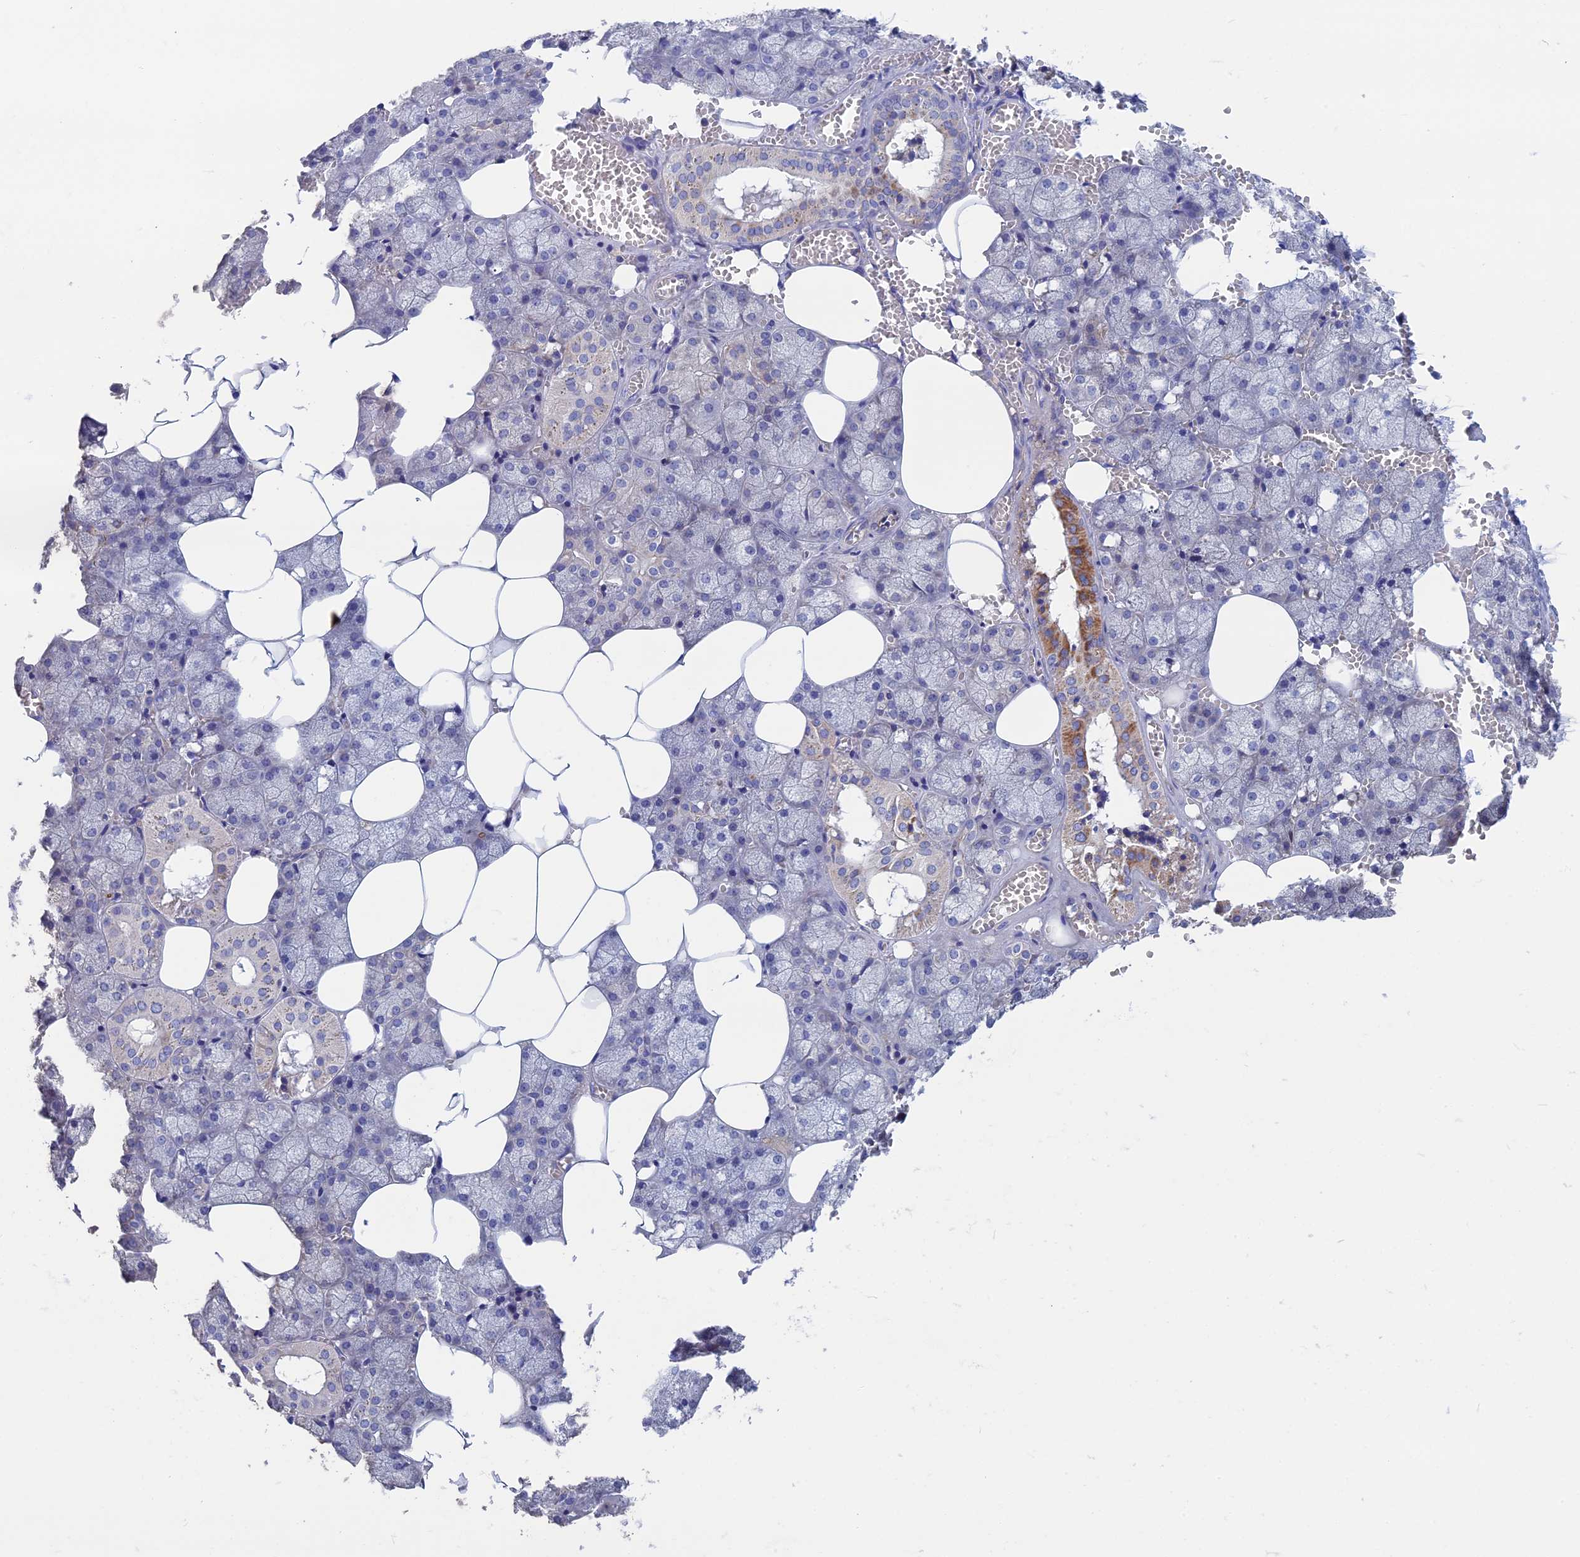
{"staining": {"intensity": "moderate", "quantity": "<25%", "location": "cytoplasmic/membranous"}, "tissue": "salivary gland", "cell_type": "Glandular cells", "image_type": "normal", "snomed": [{"axis": "morphology", "description": "Normal tissue, NOS"}, {"axis": "topography", "description": "Salivary gland"}], "caption": "Protein analysis of unremarkable salivary gland demonstrates moderate cytoplasmic/membranous staining in approximately <25% of glandular cells.", "gene": "WDR83", "patient": {"sex": "male", "age": 62}}